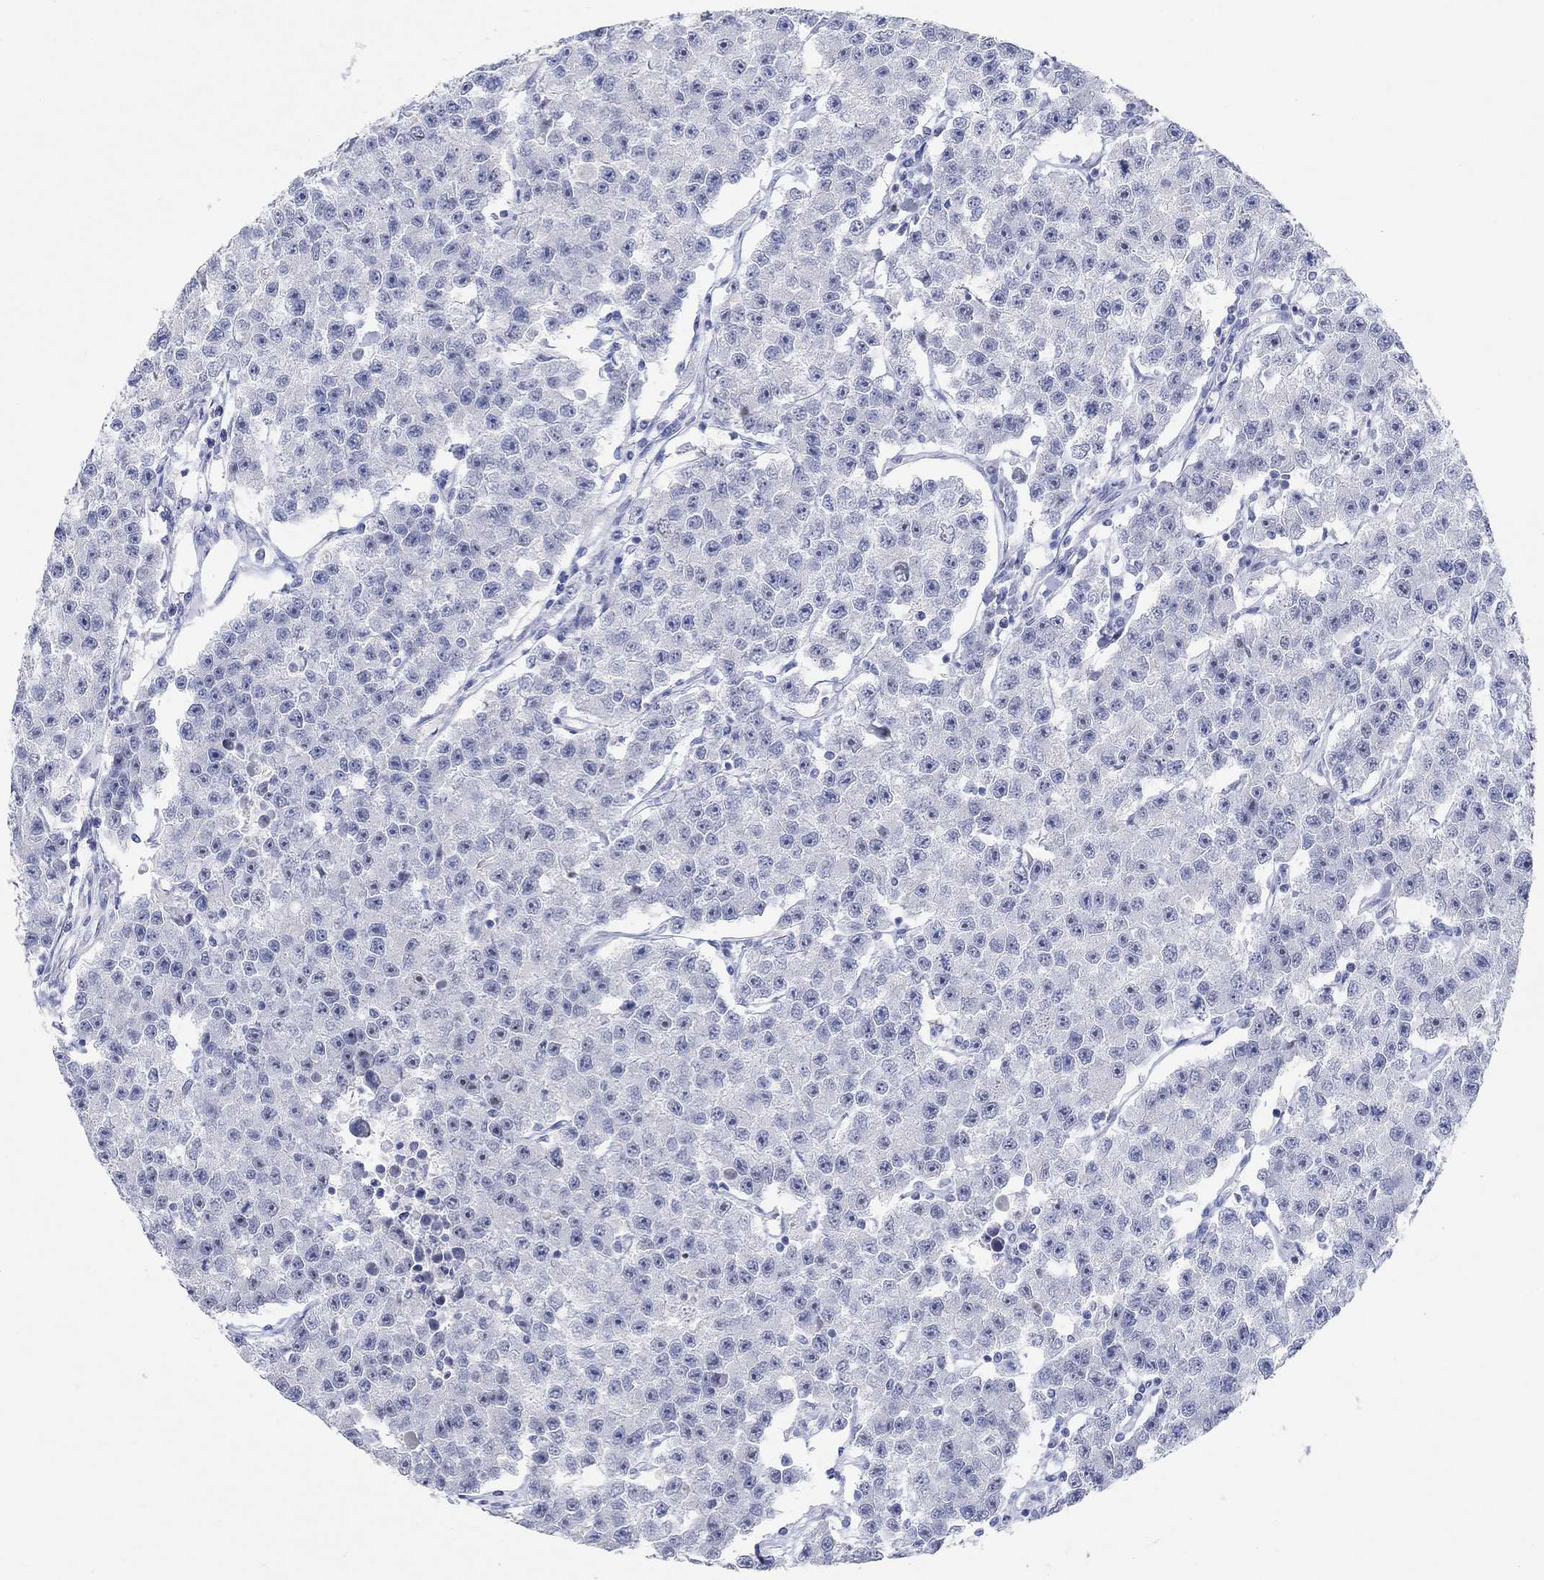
{"staining": {"intensity": "negative", "quantity": "none", "location": "none"}, "tissue": "testis cancer", "cell_type": "Tumor cells", "image_type": "cancer", "snomed": [{"axis": "morphology", "description": "Seminoma, NOS"}, {"axis": "topography", "description": "Testis"}], "caption": "Tumor cells are negative for brown protein staining in testis cancer.", "gene": "GRIA3", "patient": {"sex": "male", "age": 59}}